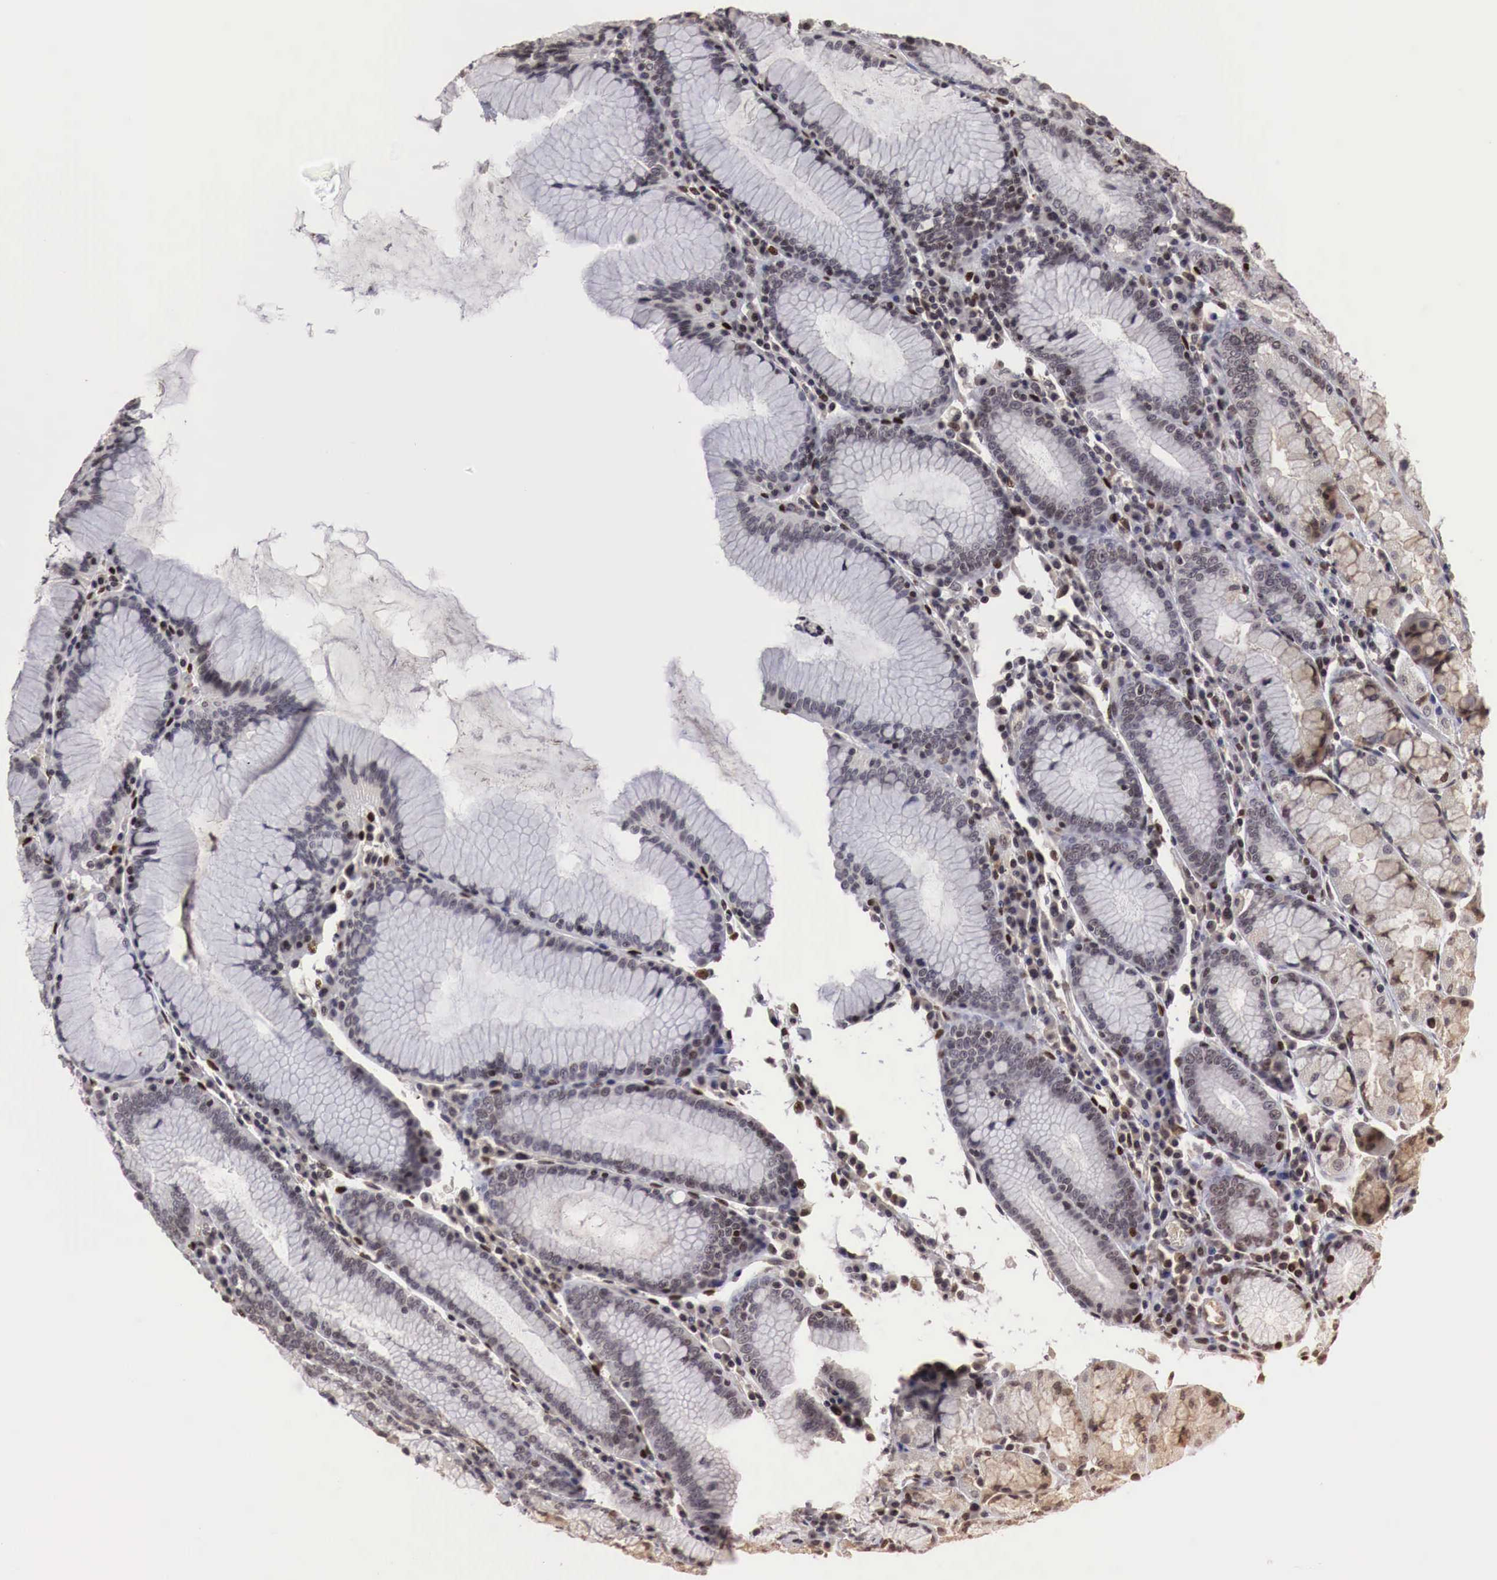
{"staining": {"intensity": "strong", "quantity": ">75%", "location": "nuclear"}, "tissue": "stomach", "cell_type": "Glandular cells", "image_type": "normal", "snomed": [{"axis": "morphology", "description": "Normal tissue, NOS"}, {"axis": "topography", "description": "Stomach, lower"}], "caption": "An immunohistochemistry micrograph of normal tissue is shown. Protein staining in brown shows strong nuclear positivity in stomach within glandular cells.", "gene": "DACH2", "patient": {"sex": "female", "age": 43}}